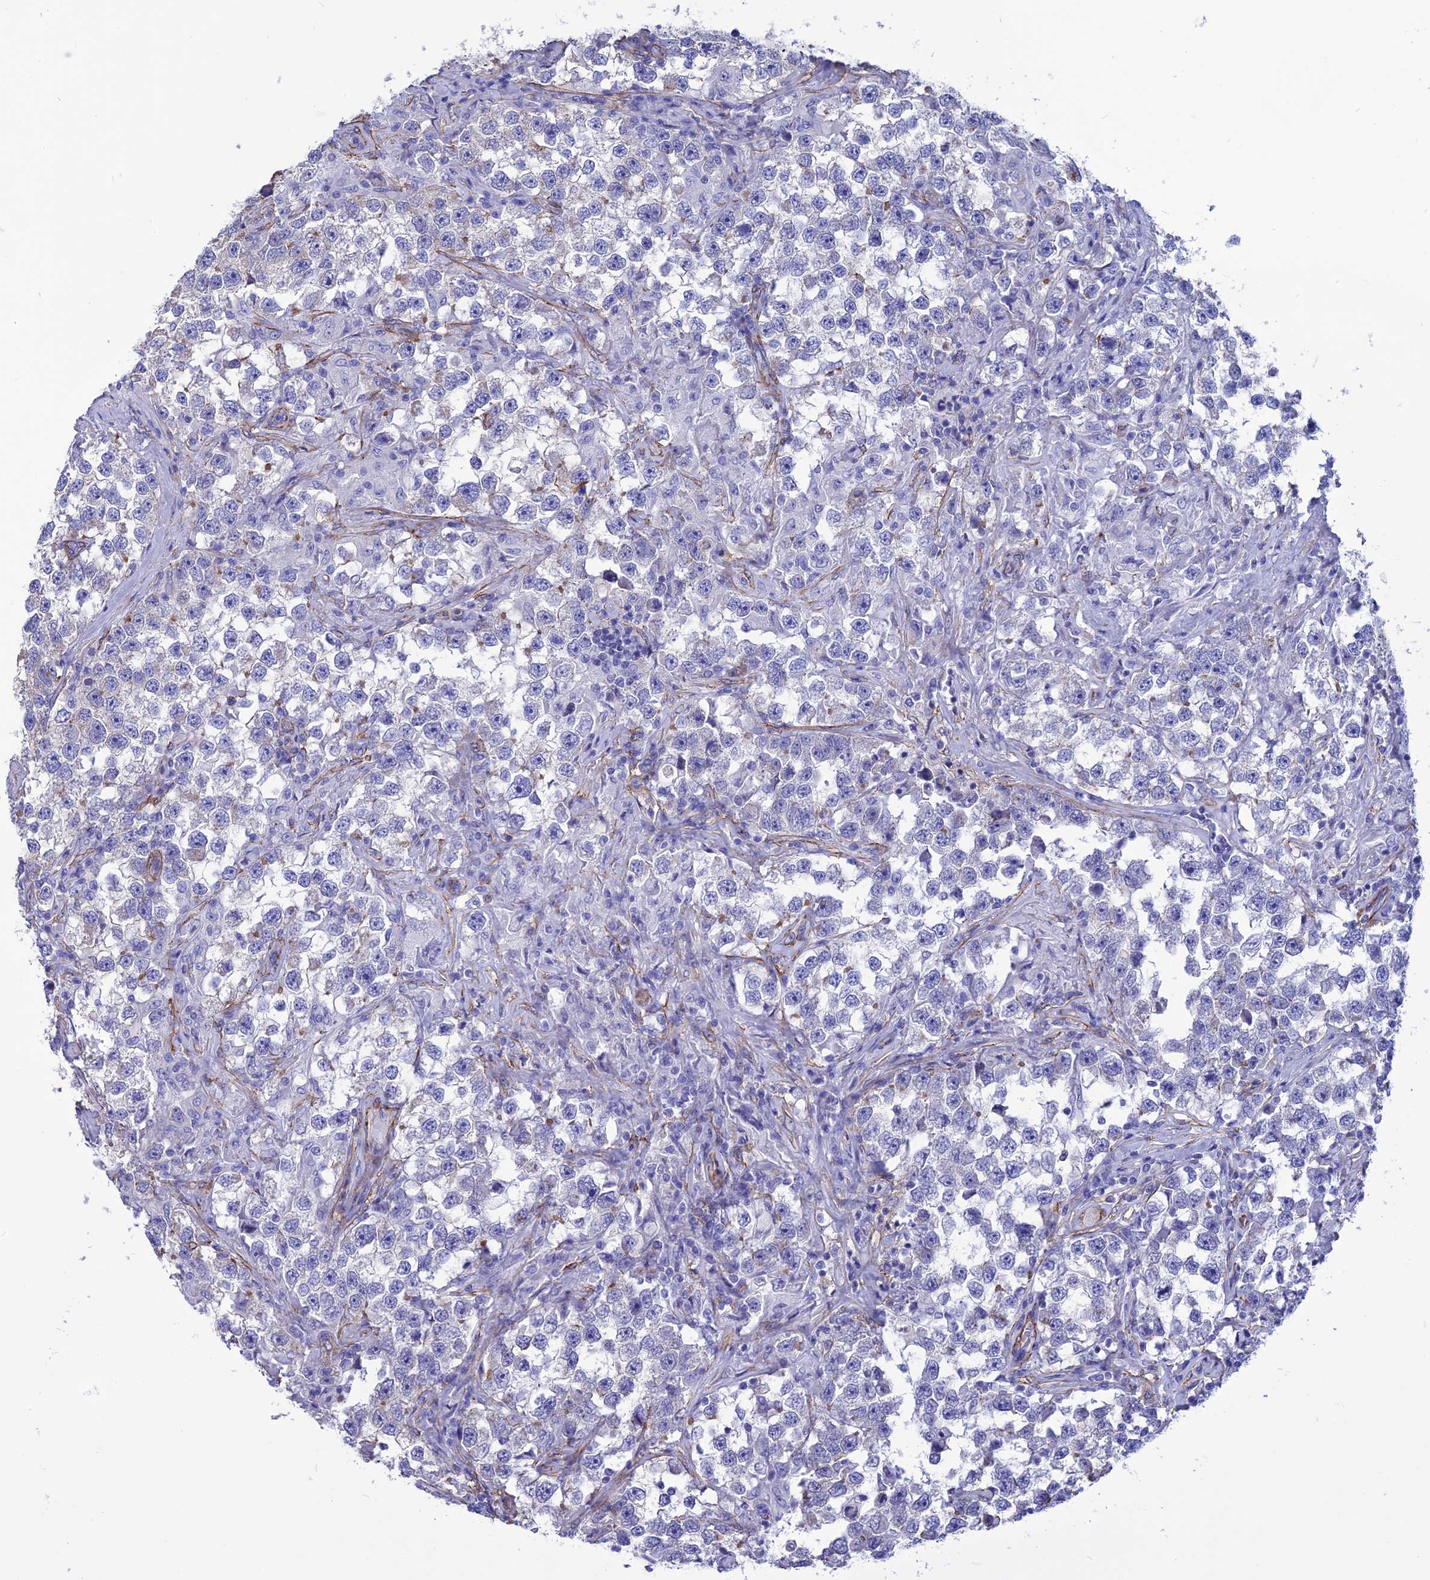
{"staining": {"intensity": "negative", "quantity": "none", "location": "none"}, "tissue": "testis cancer", "cell_type": "Tumor cells", "image_type": "cancer", "snomed": [{"axis": "morphology", "description": "Seminoma, NOS"}, {"axis": "topography", "description": "Testis"}], "caption": "A micrograph of seminoma (testis) stained for a protein reveals no brown staining in tumor cells.", "gene": "NKD1", "patient": {"sex": "male", "age": 46}}